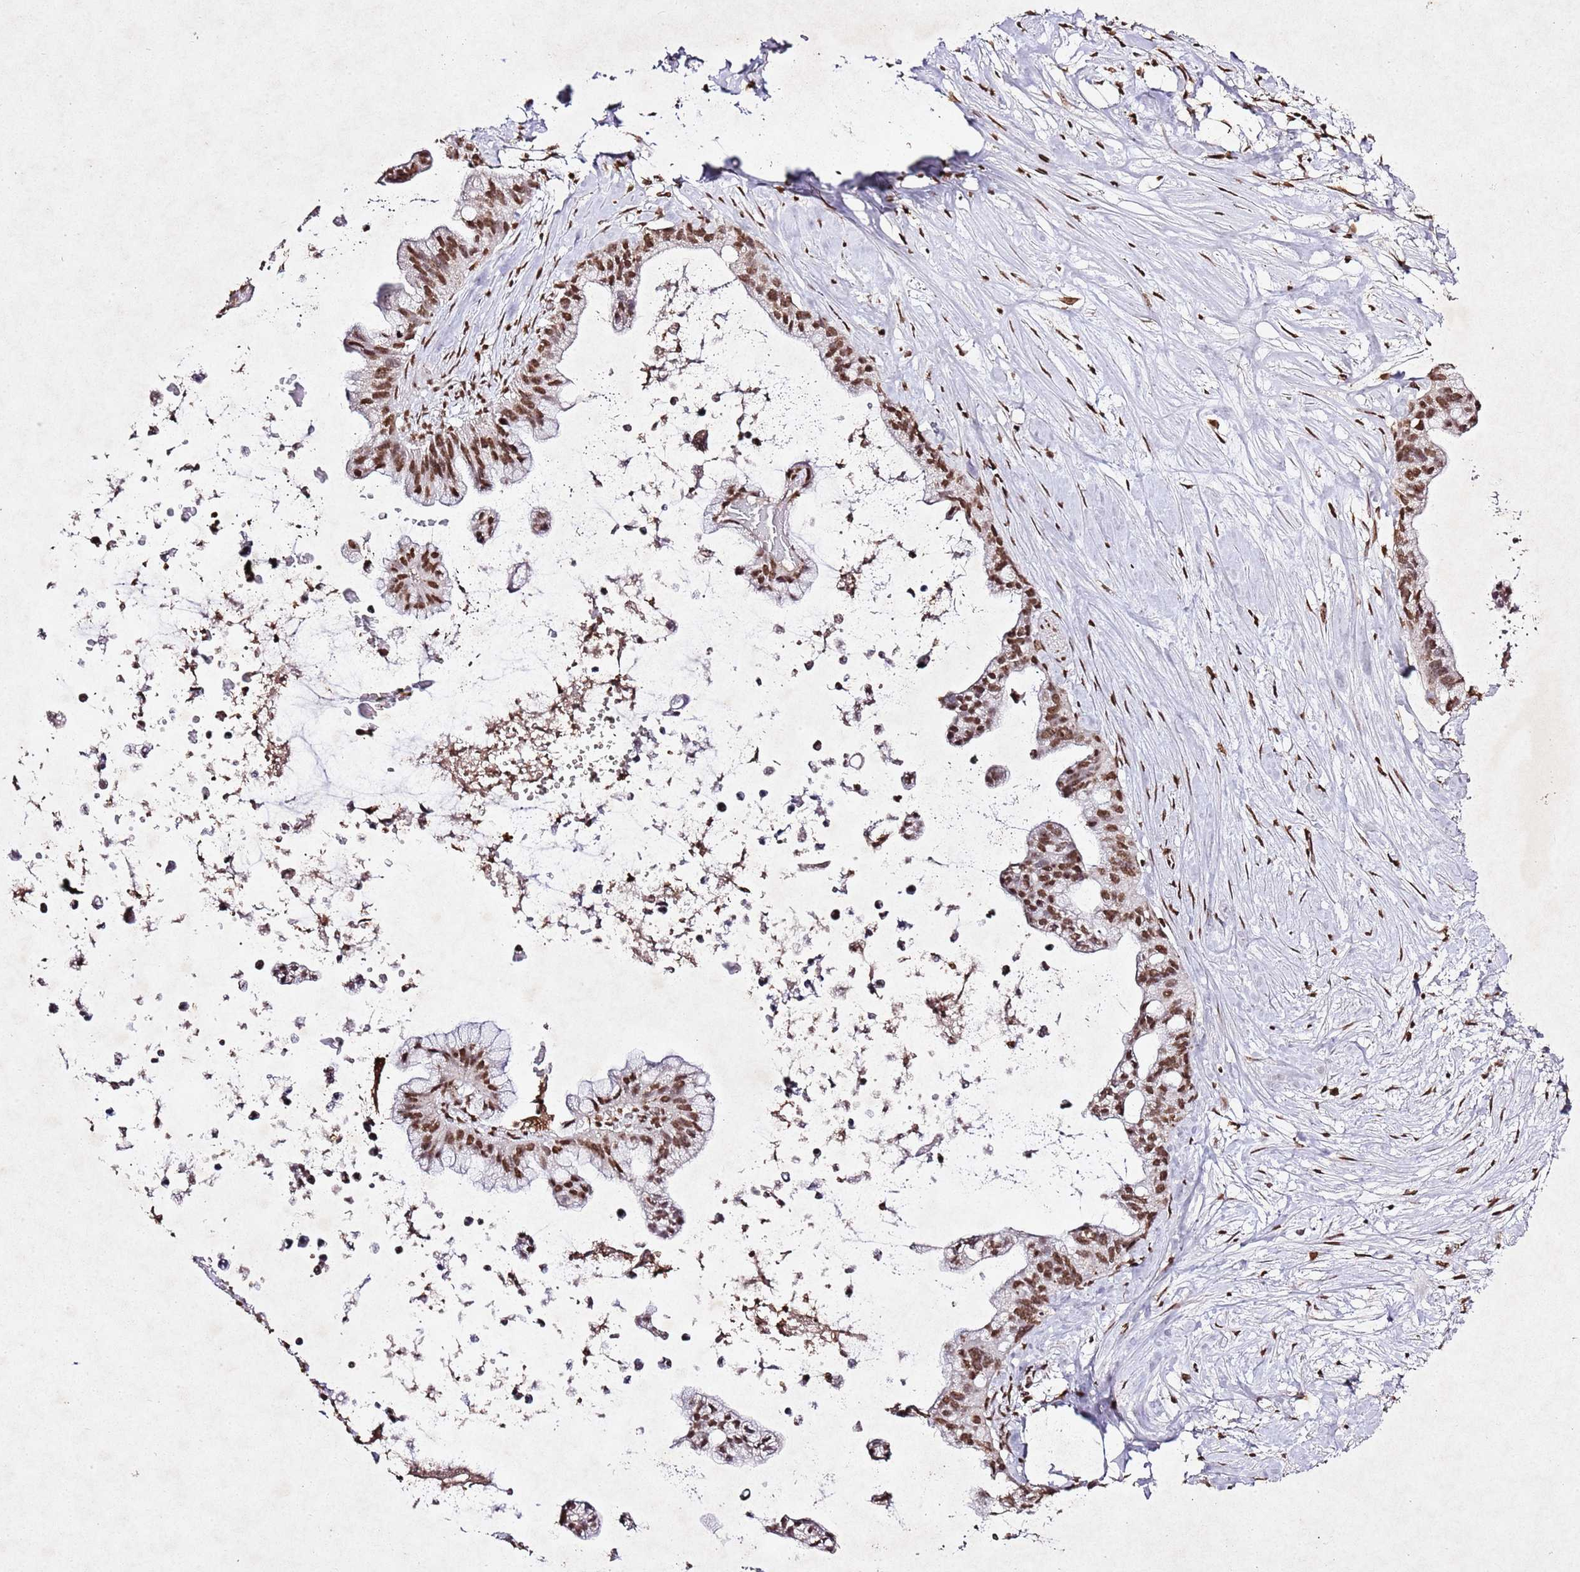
{"staining": {"intensity": "moderate", "quantity": ">75%", "location": "nuclear"}, "tissue": "pancreatic cancer", "cell_type": "Tumor cells", "image_type": "cancer", "snomed": [{"axis": "morphology", "description": "Adenocarcinoma, NOS"}, {"axis": "topography", "description": "Pancreas"}], "caption": "A medium amount of moderate nuclear expression is seen in about >75% of tumor cells in pancreatic cancer tissue.", "gene": "BMAL1", "patient": {"sex": "female", "age": 83}}